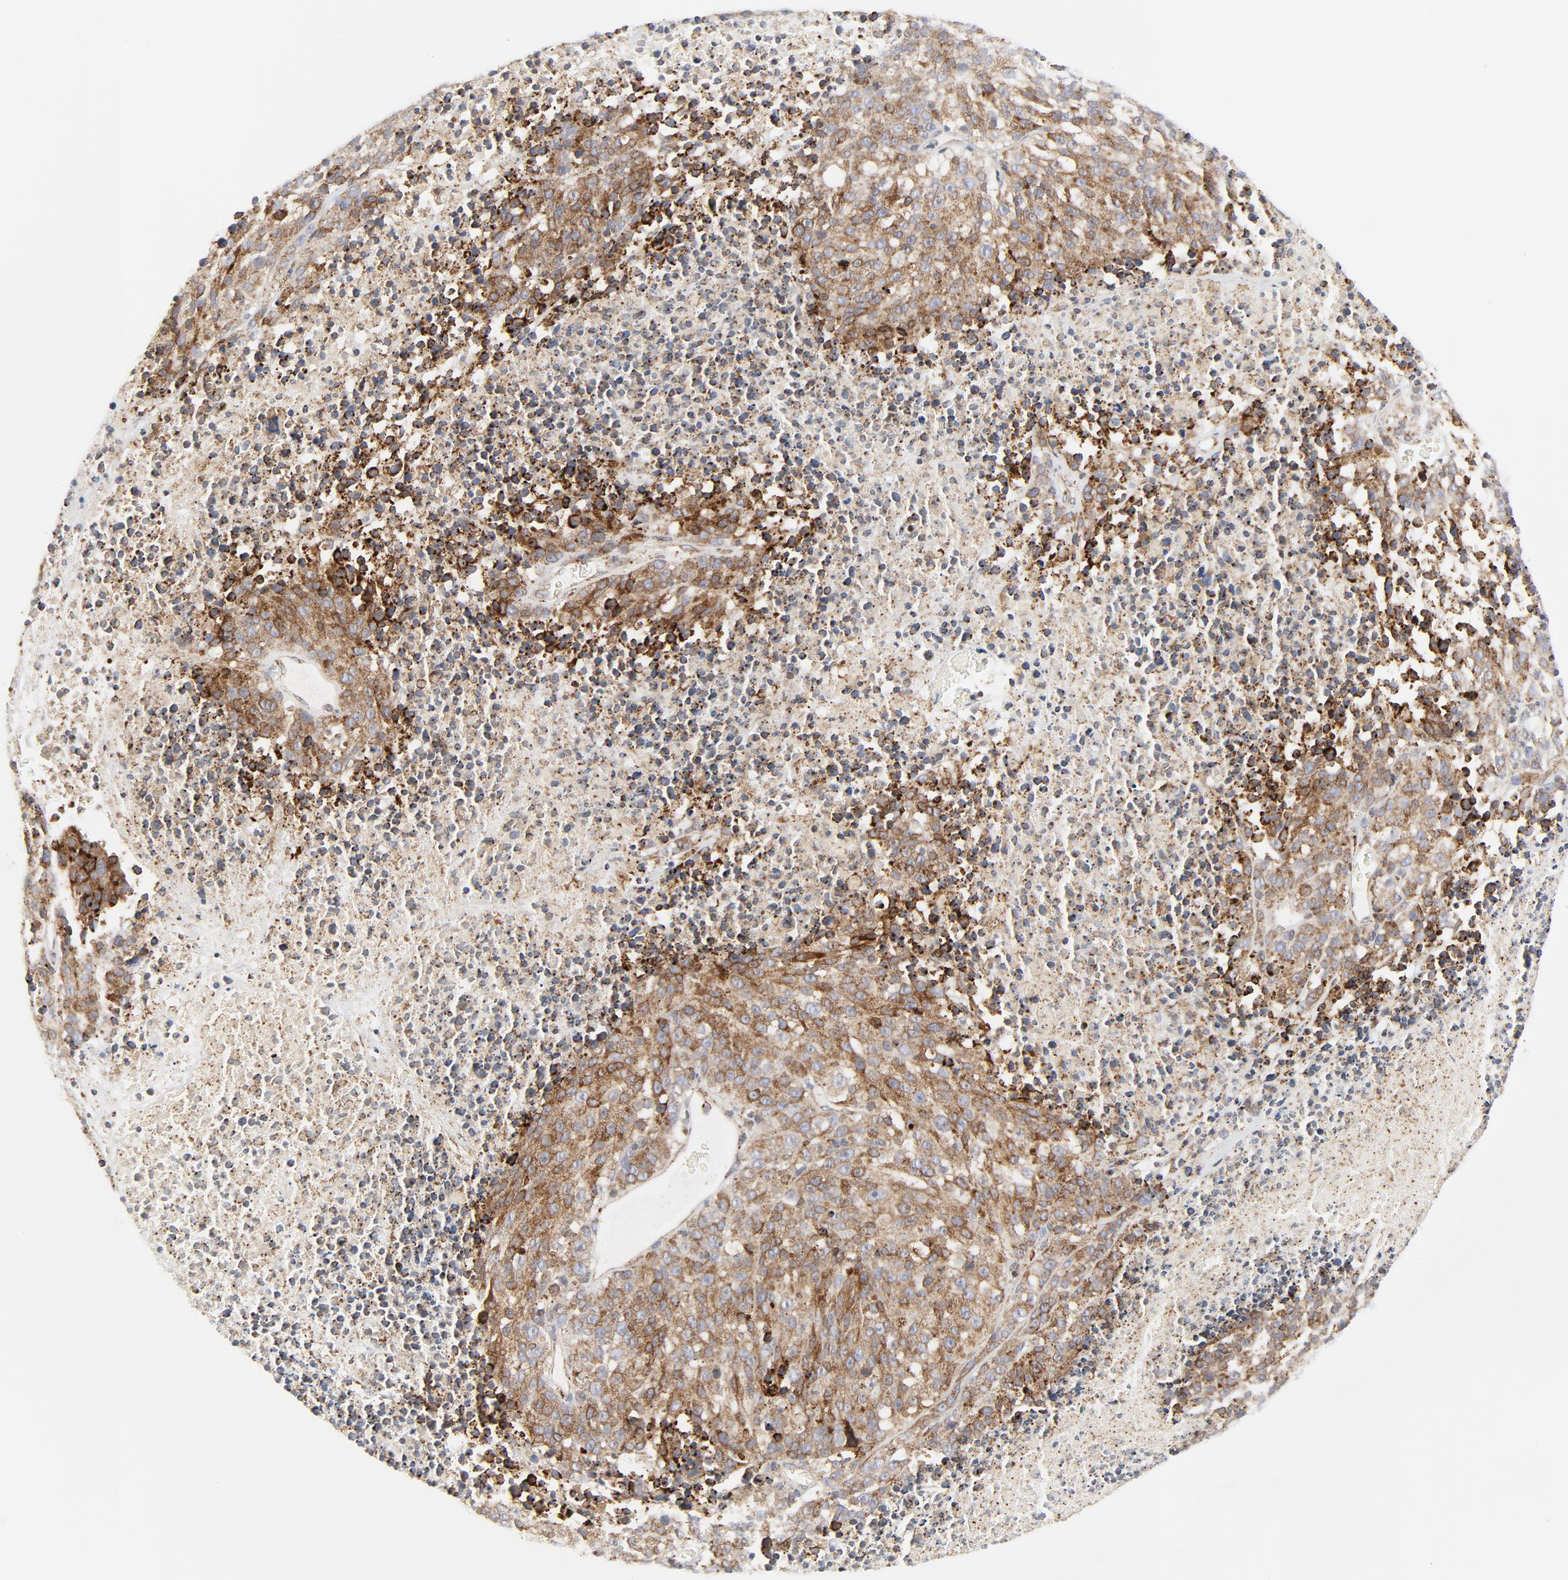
{"staining": {"intensity": "moderate", "quantity": ">75%", "location": "cytoplasmic/membranous"}, "tissue": "melanoma", "cell_type": "Tumor cells", "image_type": "cancer", "snomed": [{"axis": "morphology", "description": "Malignant melanoma, Metastatic site"}, {"axis": "topography", "description": "Cerebral cortex"}], "caption": "About >75% of tumor cells in melanoma show moderate cytoplasmic/membranous protein expression as visualized by brown immunohistochemical staining.", "gene": "LRP6", "patient": {"sex": "female", "age": 52}}